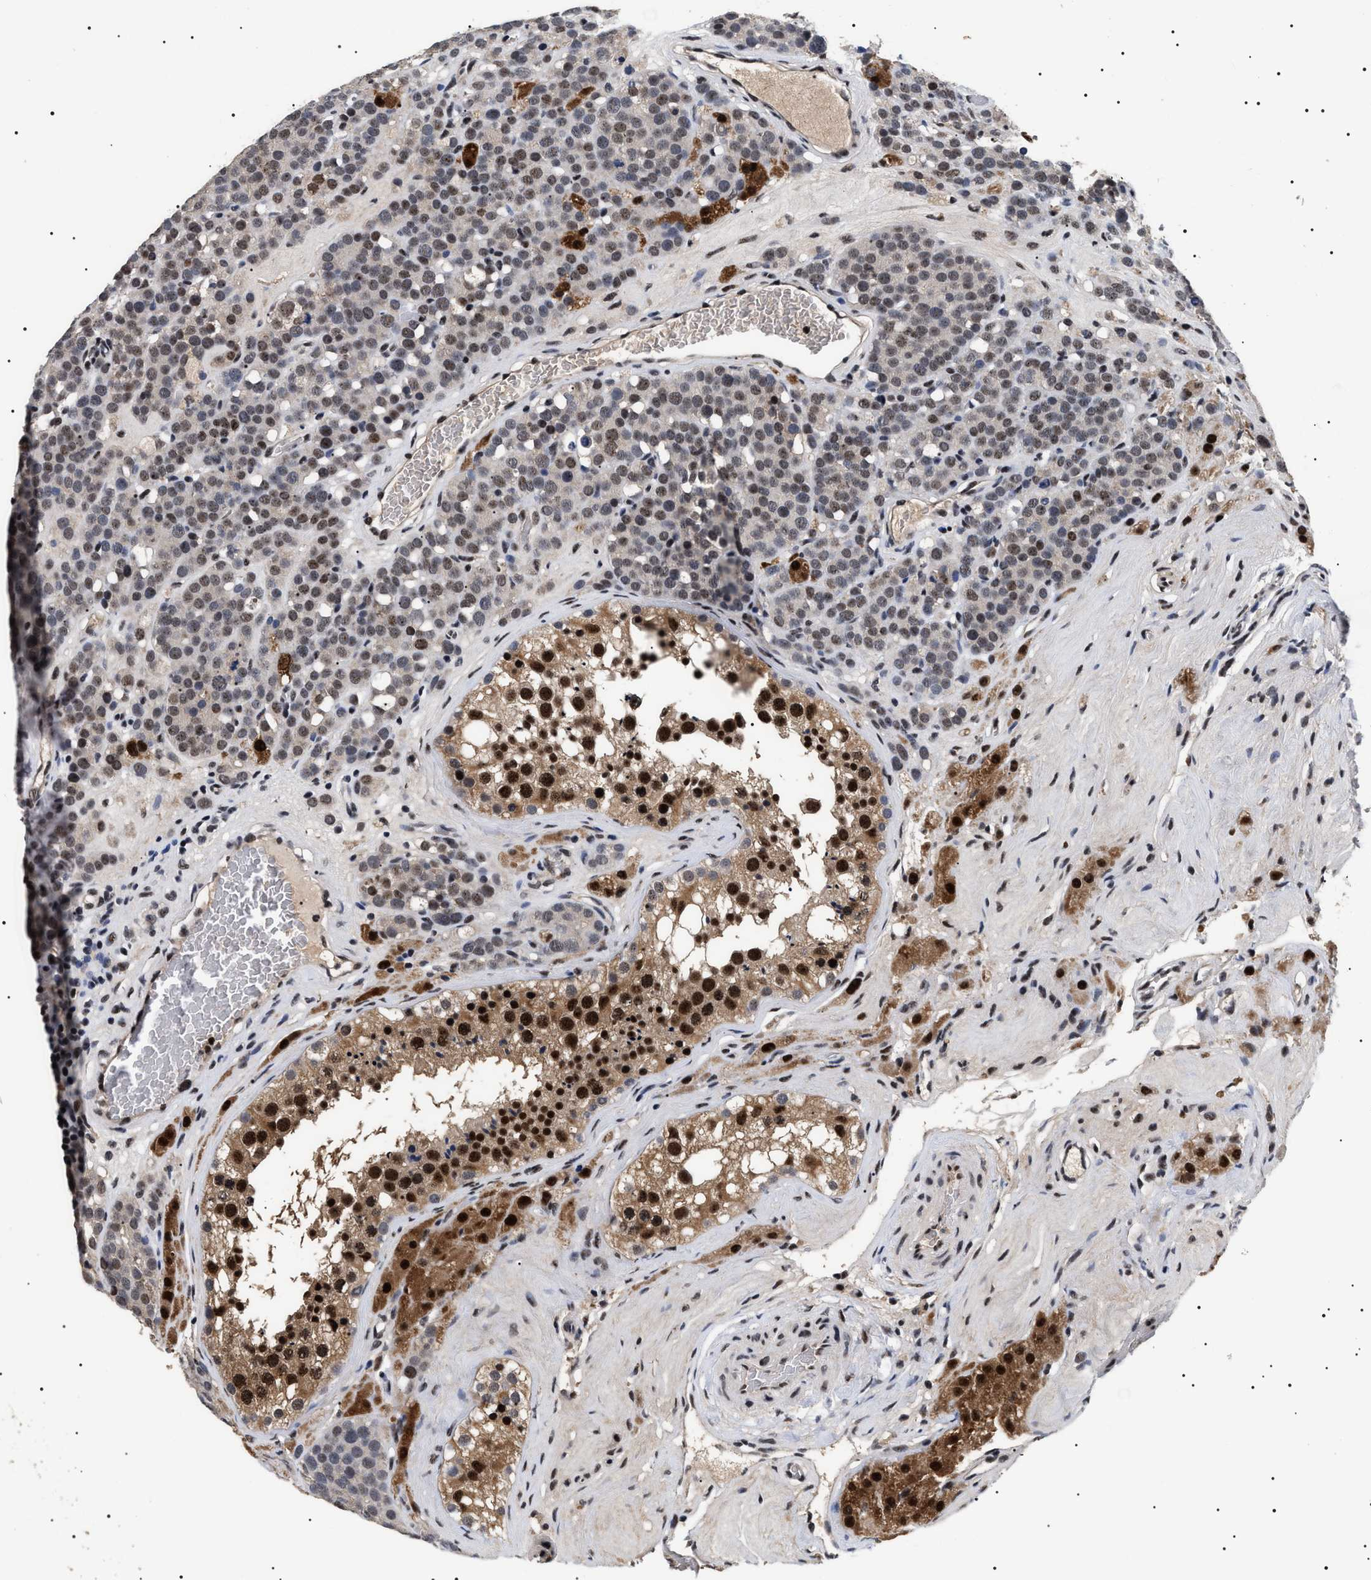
{"staining": {"intensity": "weak", "quantity": "25%-75%", "location": "nuclear"}, "tissue": "testis cancer", "cell_type": "Tumor cells", "image_type": "cancer", "snomed": [{"axis": "morphology", "description": "Seminoma, NOS"}, {"axis": "topography", "description": "Testis"}], "caption": "Brown immunohistochemical staining in human seminoma (testis) reveals weak nuclear positivity in about 25%-75% of tumor cells. (Stains: DAB (3,3'-diaminobenzidine) in brown, nuclei in blue, Microscopy: brightfield microscopy at high magnification).", "gene": "CAAP1", "patient": {"sex": "male", "age": 71}}